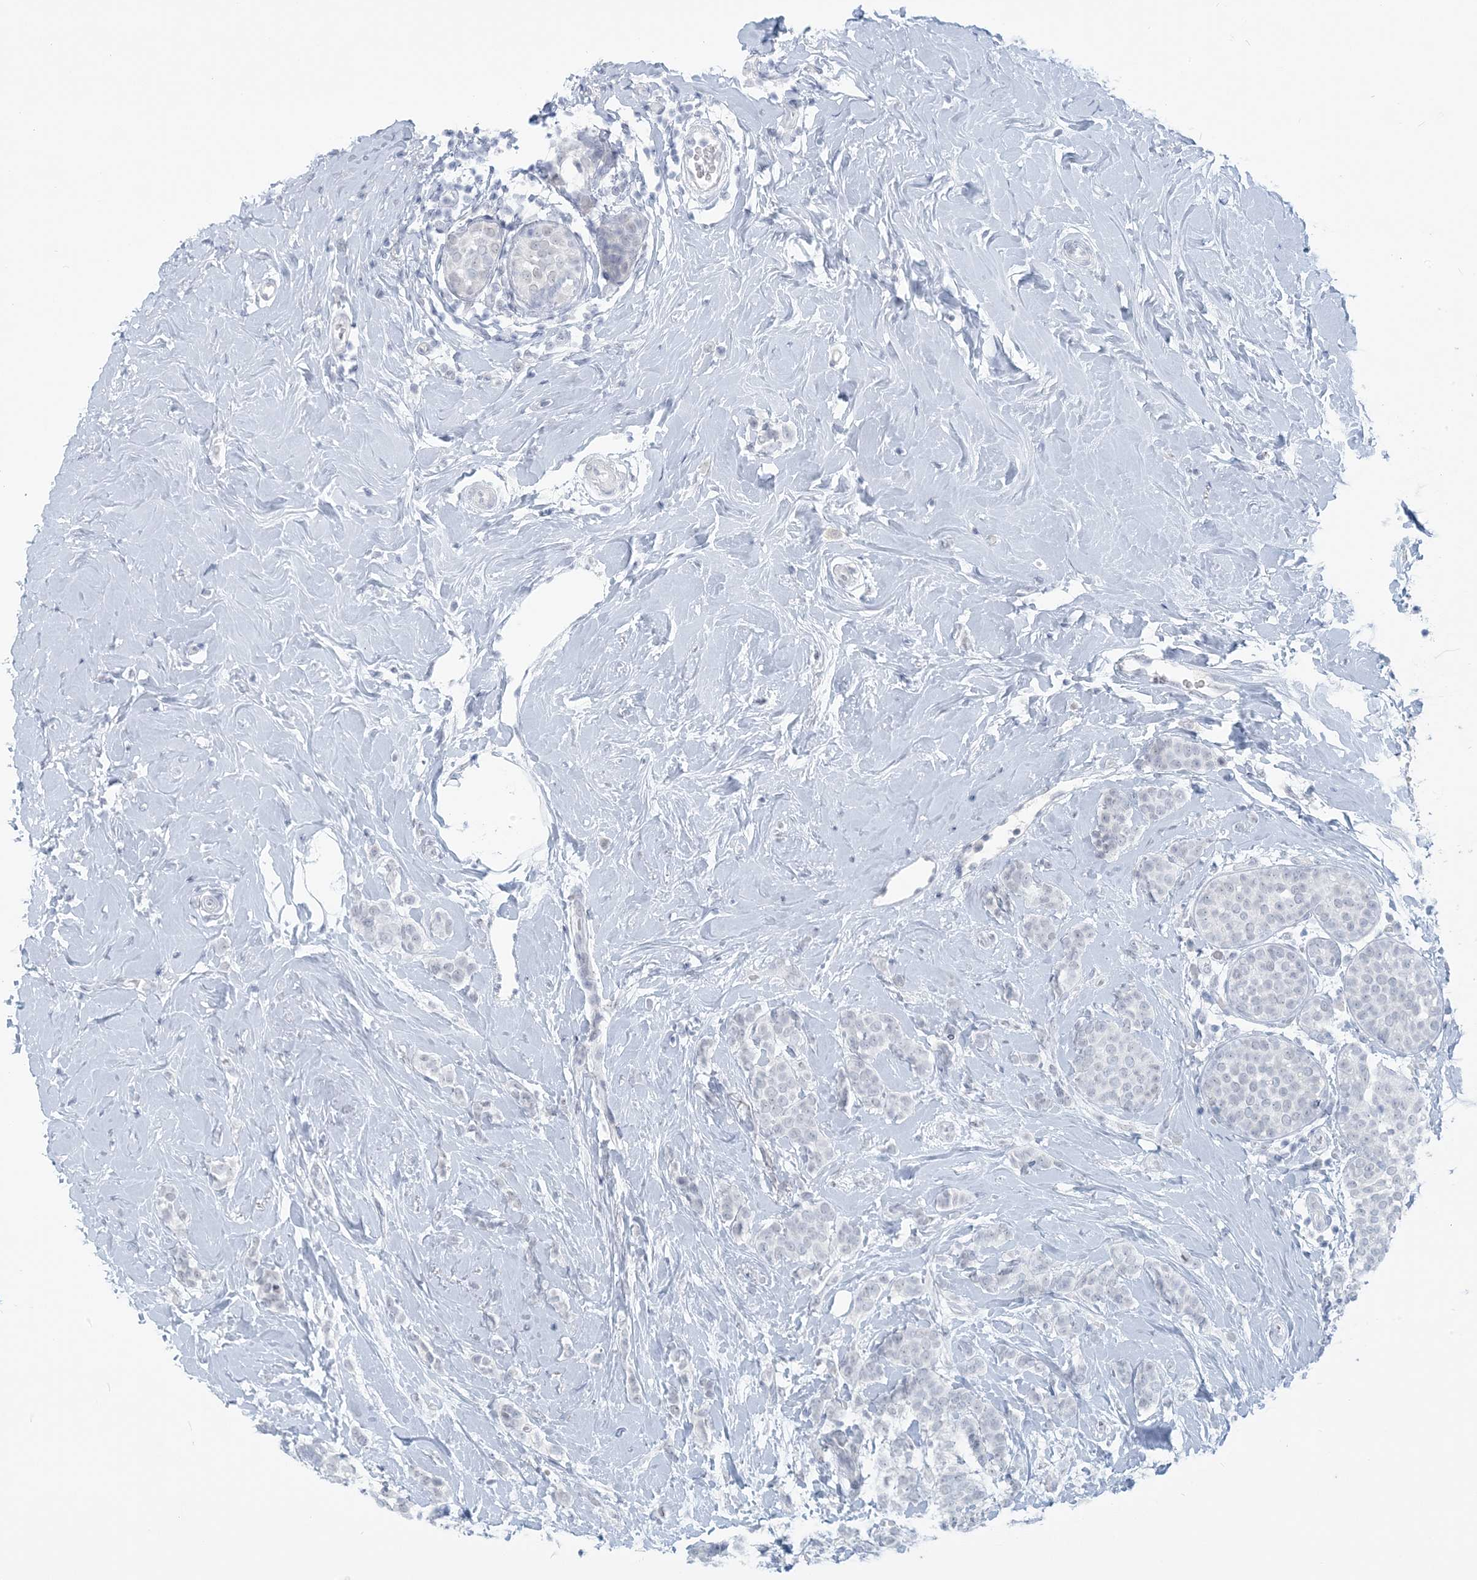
{"staining": {"intensity": "negative", "quantity": "none", "location": "none"}, "tissue": "breast cancer", "cell_type": "Tumor cells", "image_type": "cancer", "snomed": [{"axis": "morphology", "description": "Lobular carcinoma, in situ"}, {"axis": "morphology", "description": "Lobular carcinoma"}, {"axis": "topography", "description": "Breast"}], "caption": "Immunohistochemistry (IHC) histopathology image of breast cancer (lobular carcinoma) stained for a protein (brown), which demonstrates no expression in tumor cells. (Immunohistochemistry (IHC), brightfield microscopy, high magnification).", "gene": "SCML1", "patient": {"sex": "female", "age": 41}}